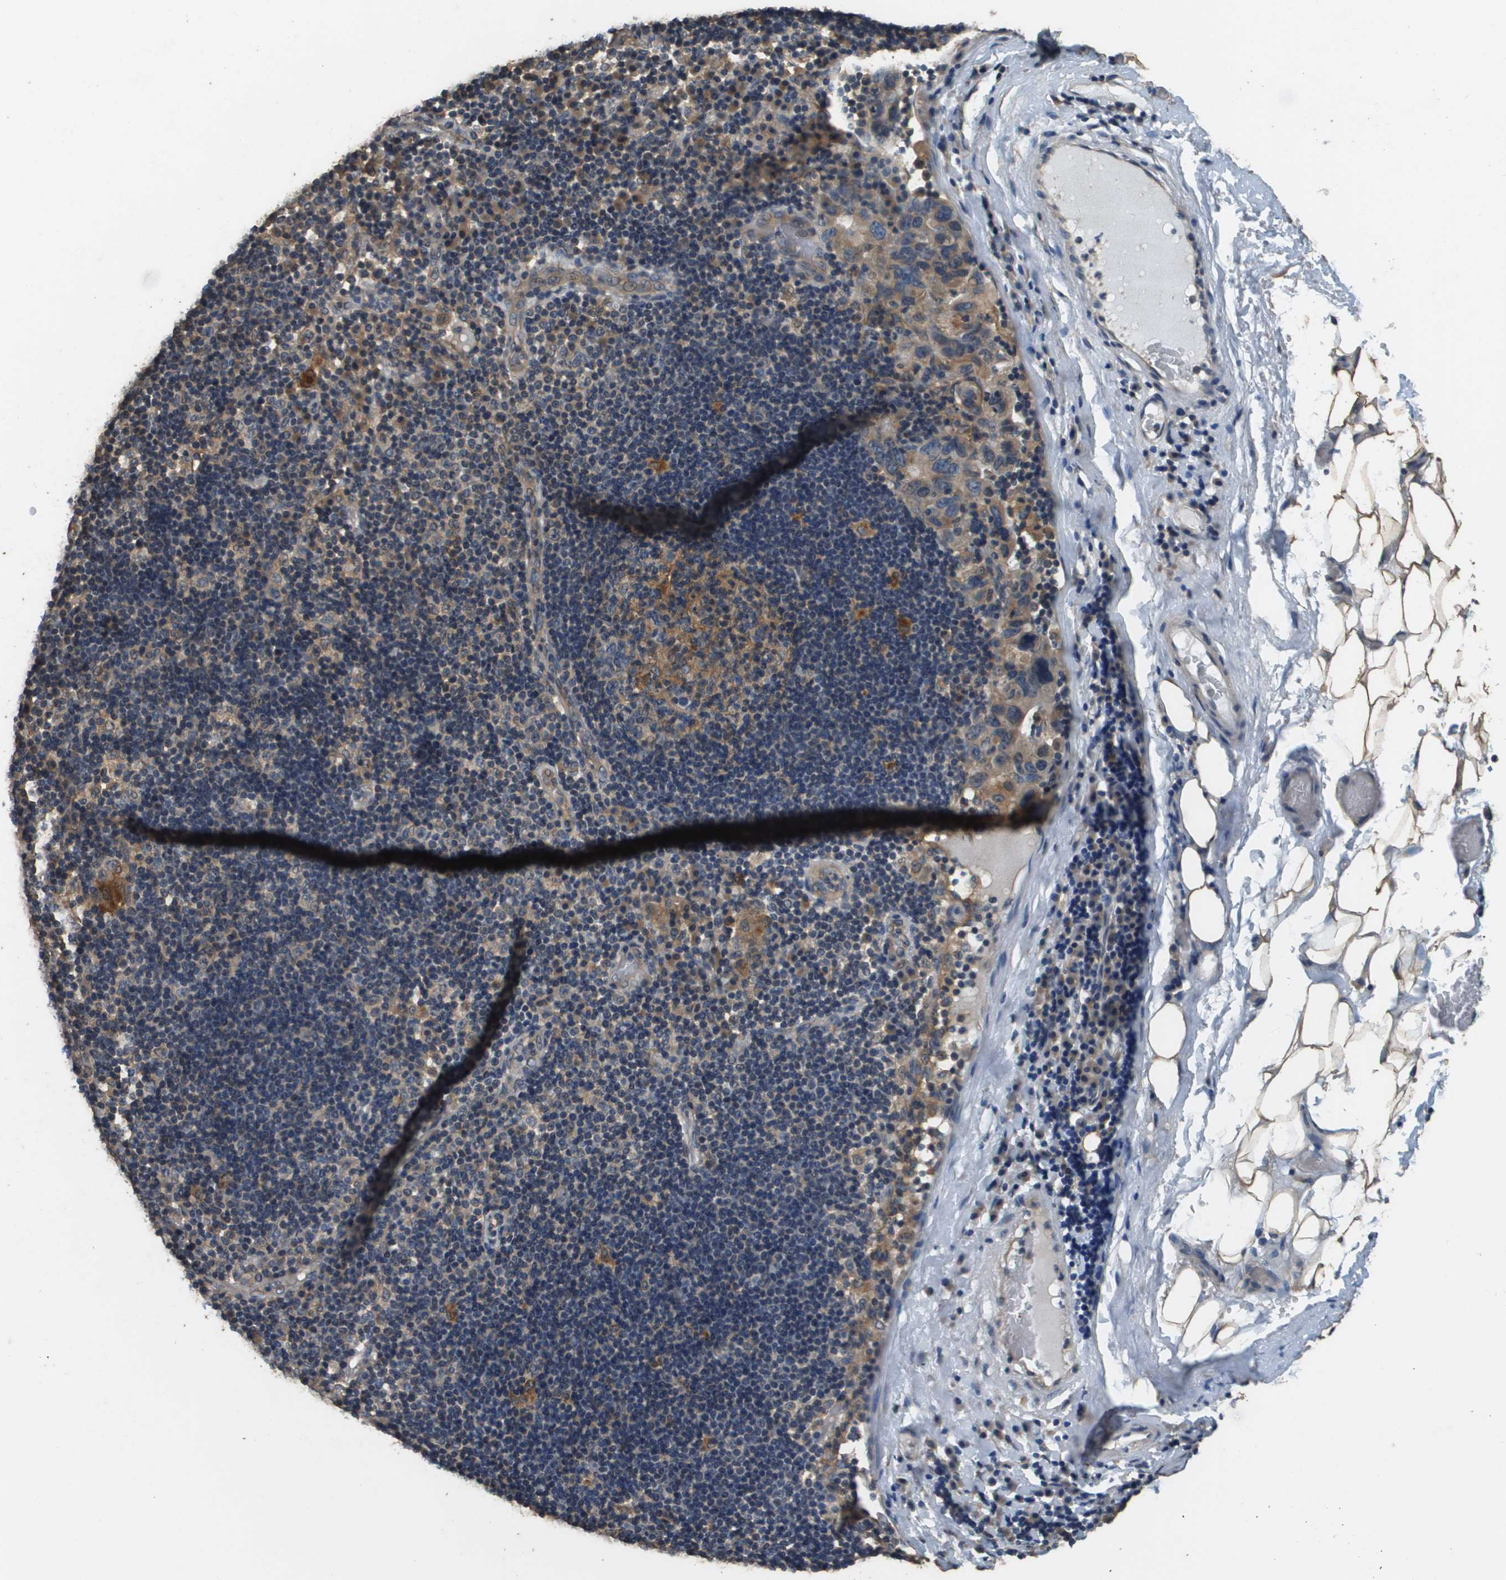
{"staining": {"intensity": "moderate", "quantity": ">75%", "location": "cytoplasmic/membranous"}, "tissue": "adipose tissue", "cell_type": "Adipocytes", "image_type": "normal", "snomed": [{"axis": "morphology", "description": "Normal tissue, NOS"}, {"axis": "morphology", "description": "Adenocarcinoma, NOS"}, {"axis": "topography", "description": "Esophagus"}], "caption": "The image displays a brown stain indicating the presence of a protein in the cytoplasmic/membranous of adipocytes in adipose tissue. (IHC, brightfield microscopy, high magnification).", "gene": "RAB6B", "patient": {"sex": "male", "age": 62}}